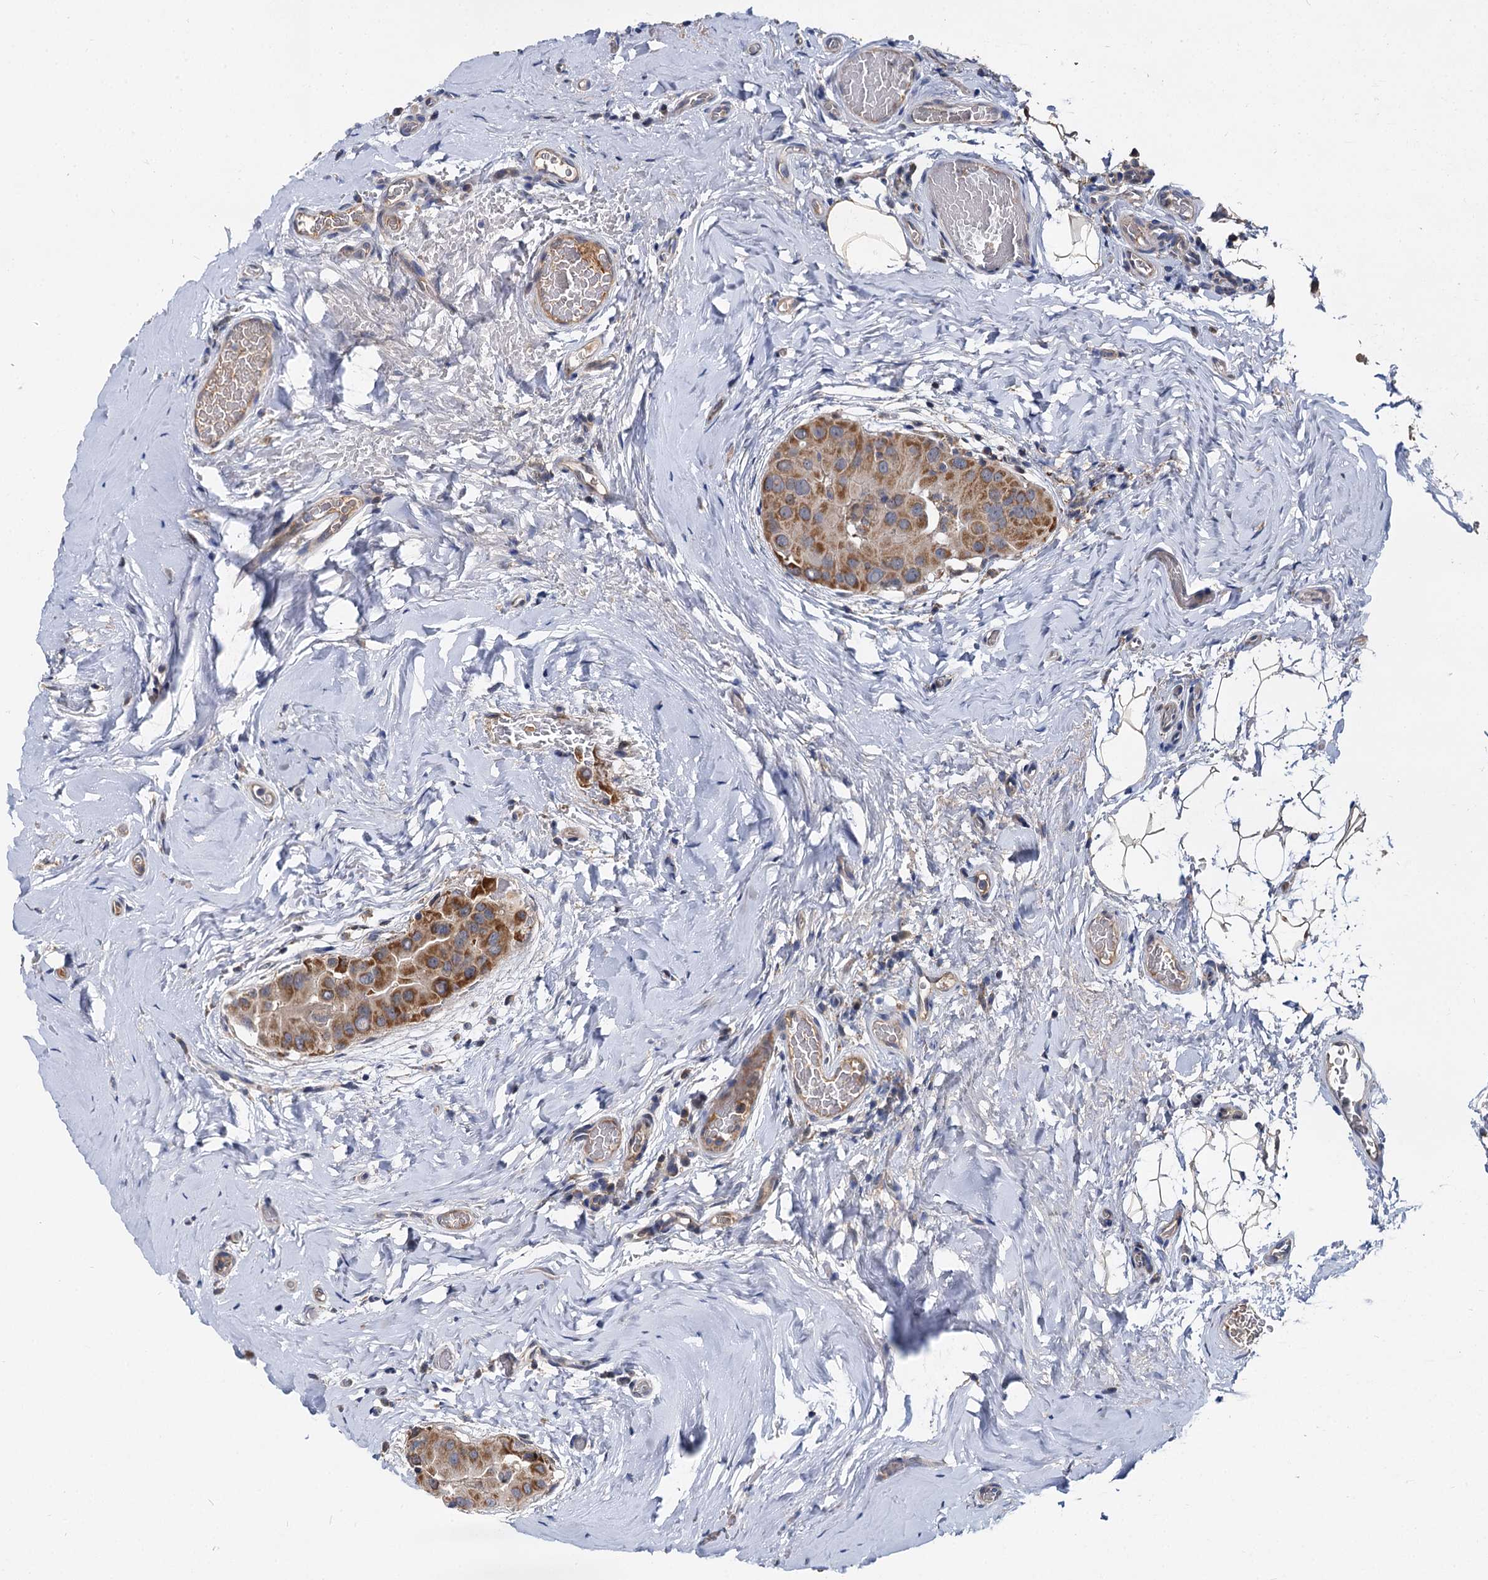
{"staining": {"intensity": "strong", "quantity": ">75%", "location": "cytoplasmic/membranous"}, "tissue": "thyroid cancer", "cell_type": "Tumor cells", "image_type": "cancer", "snomed": [{"axis": "morphology", "description": "Papillary adenocarcinoma, NOS"}, {"axis": "topography", "description": "Thyroid gland"}], "caption": "Thyroid cancer stained with a brown dye displays strong cytoplasmic/membranous positive staining in about >75% of tumor cells.", "gene": "SPRYD3", "patient": {"sex": "male", "age": 33}}